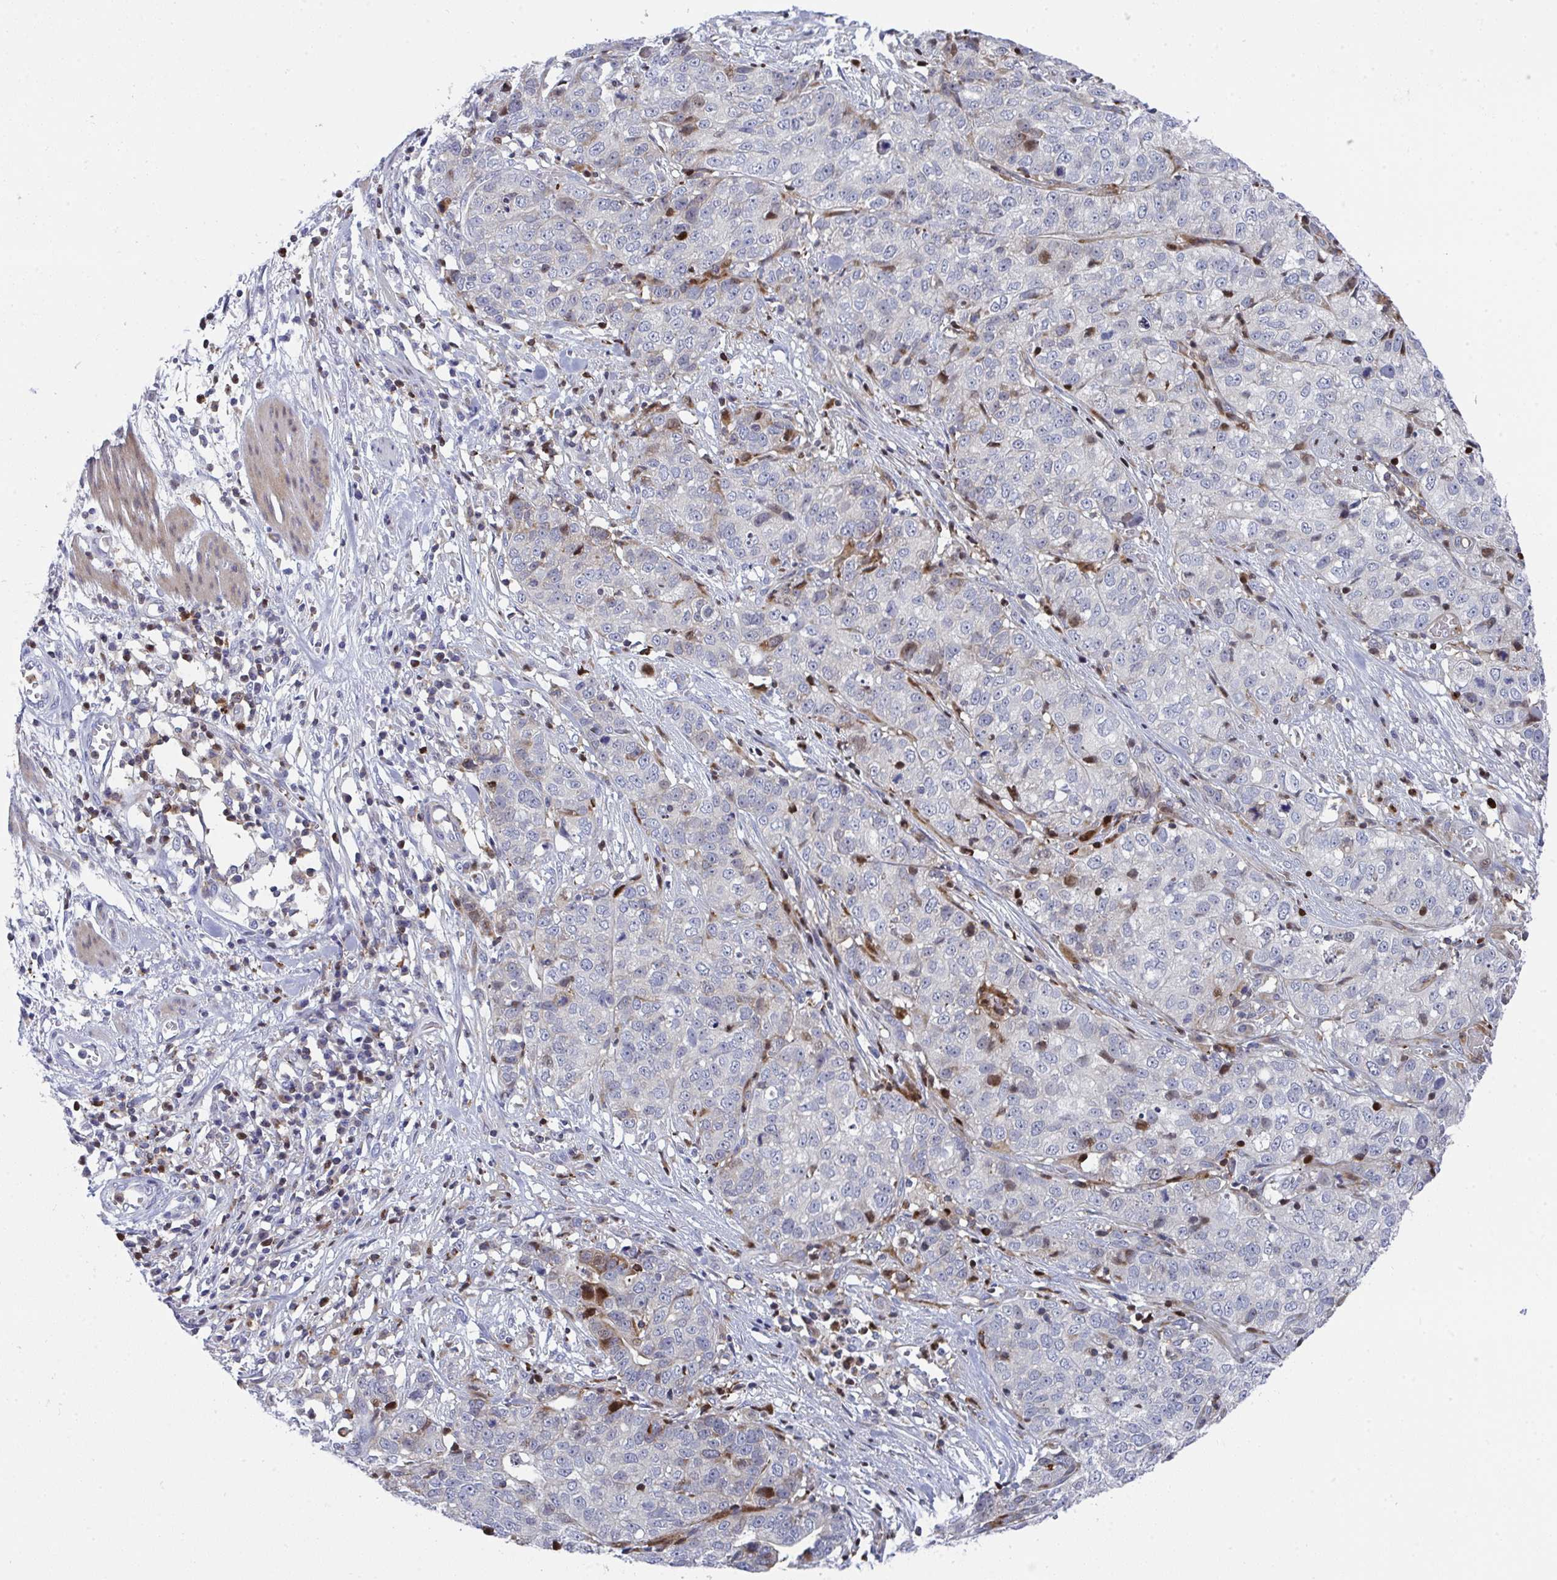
{"staining": {"intensity": "weak", "quantity": "<25%", "location": "cytoplasmic/membranous"}, "tissue": "stomach cancer", "cell_type": "Tumor cells", "image_type": "cancer", "snomed": [{"axis": "morphology", "description": "Adenocarcinoma, NOS"}, {"axis": "topography", "description": "Stomach, upper"}], "caption": "Stomach adenocarcinoma was stained to show a protein in brown. There is no significant positivity in tumor cells.", "gene": "AOC2", "patient": {"sex": "female", "age": 67}}